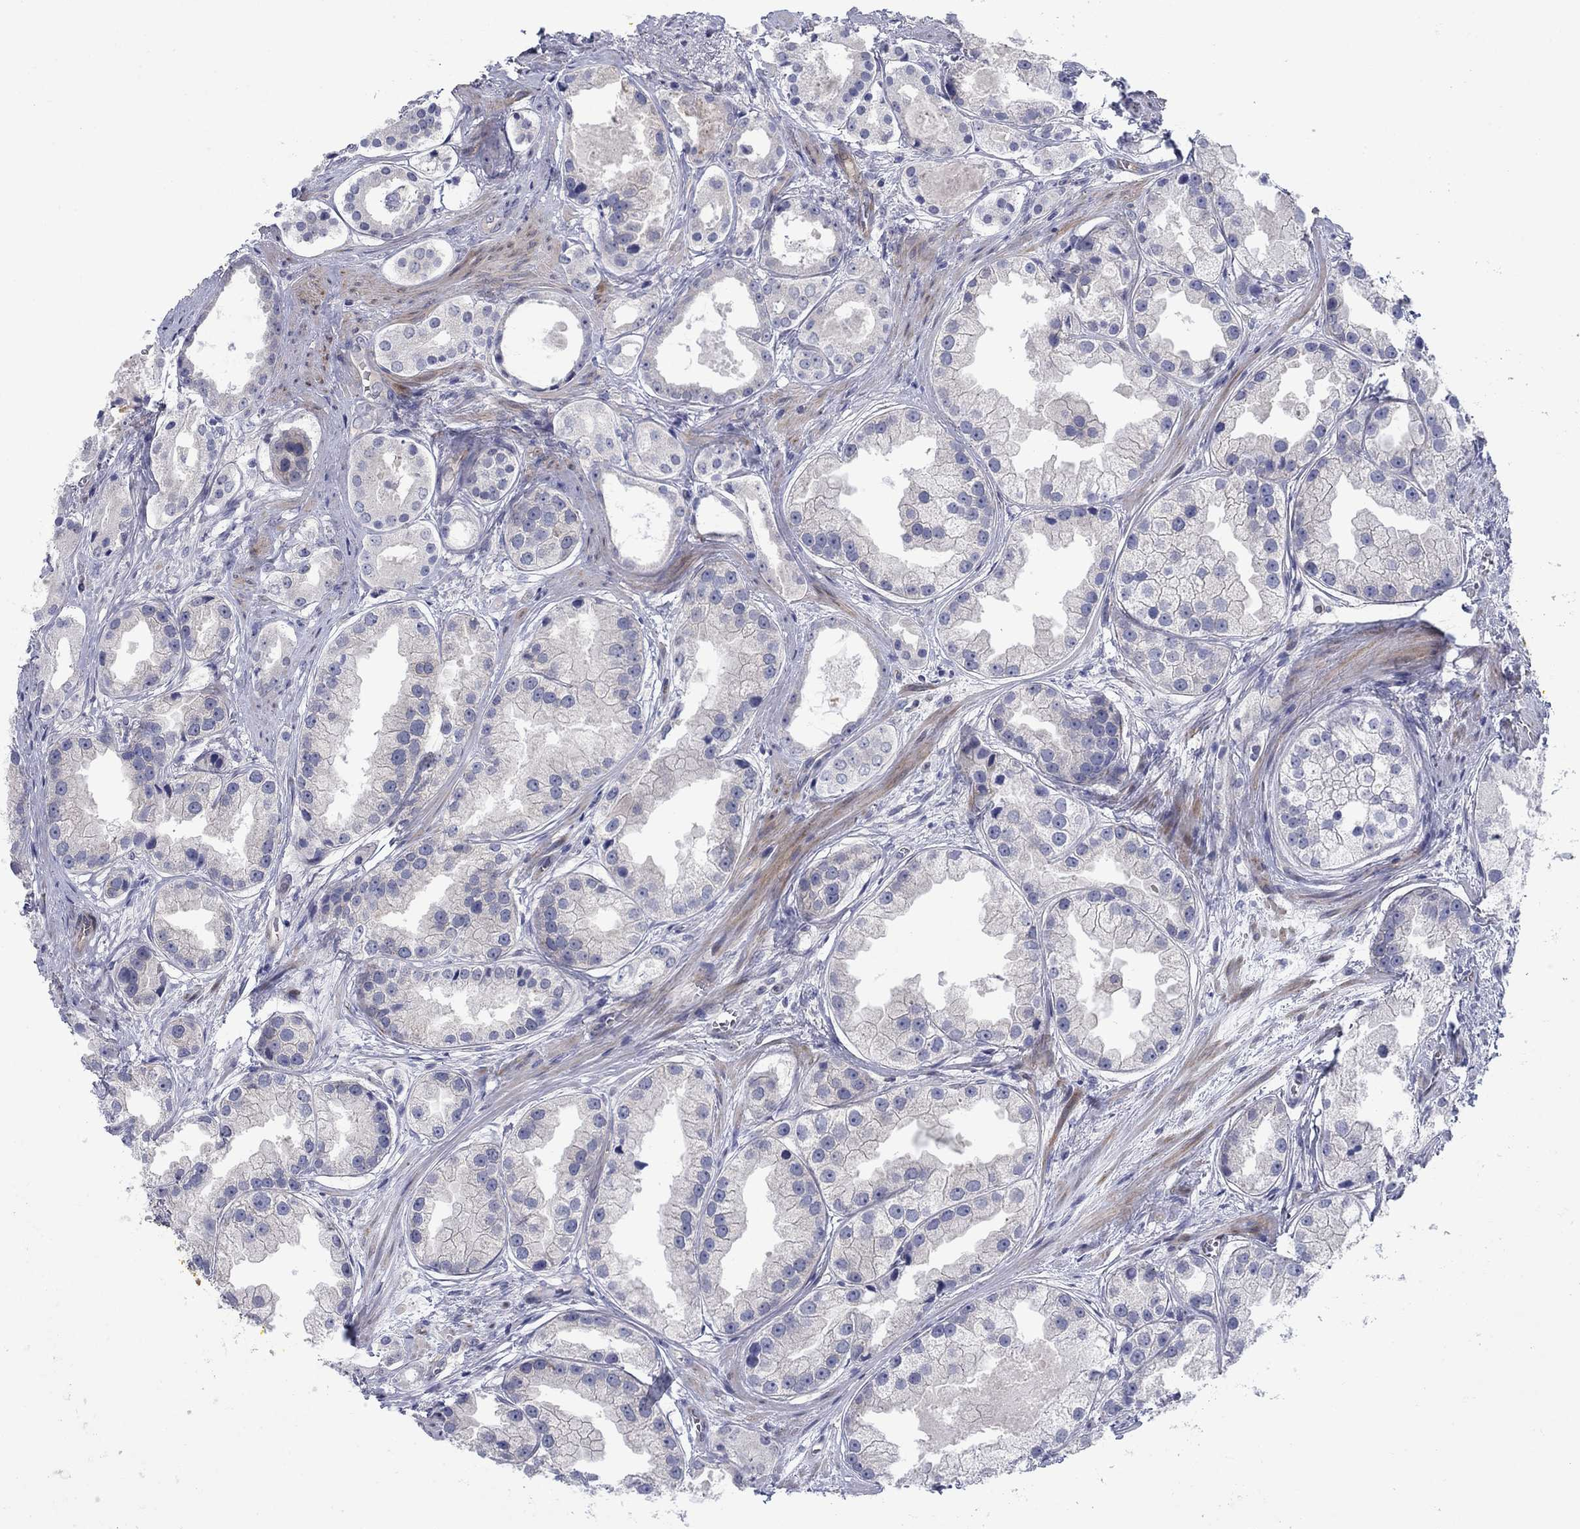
{"staining": {"intensity": "negative", "quantity": "none", "location": "none"}, "tissue": "prostate cancer", "cell_type": "Tumor cells", "image_type": "cancer", "snomed": [{"axis": "morphology", "description": "Adenocarcinoma, NOS"}, {"axis": "topography", "description": "Prostate"}], "caption": "IHC of human prostate adenocarcinoma exhibits no expression in tumor cells.", "gene": "FXR1", "patient": {"sex": "male", "age": 61}}